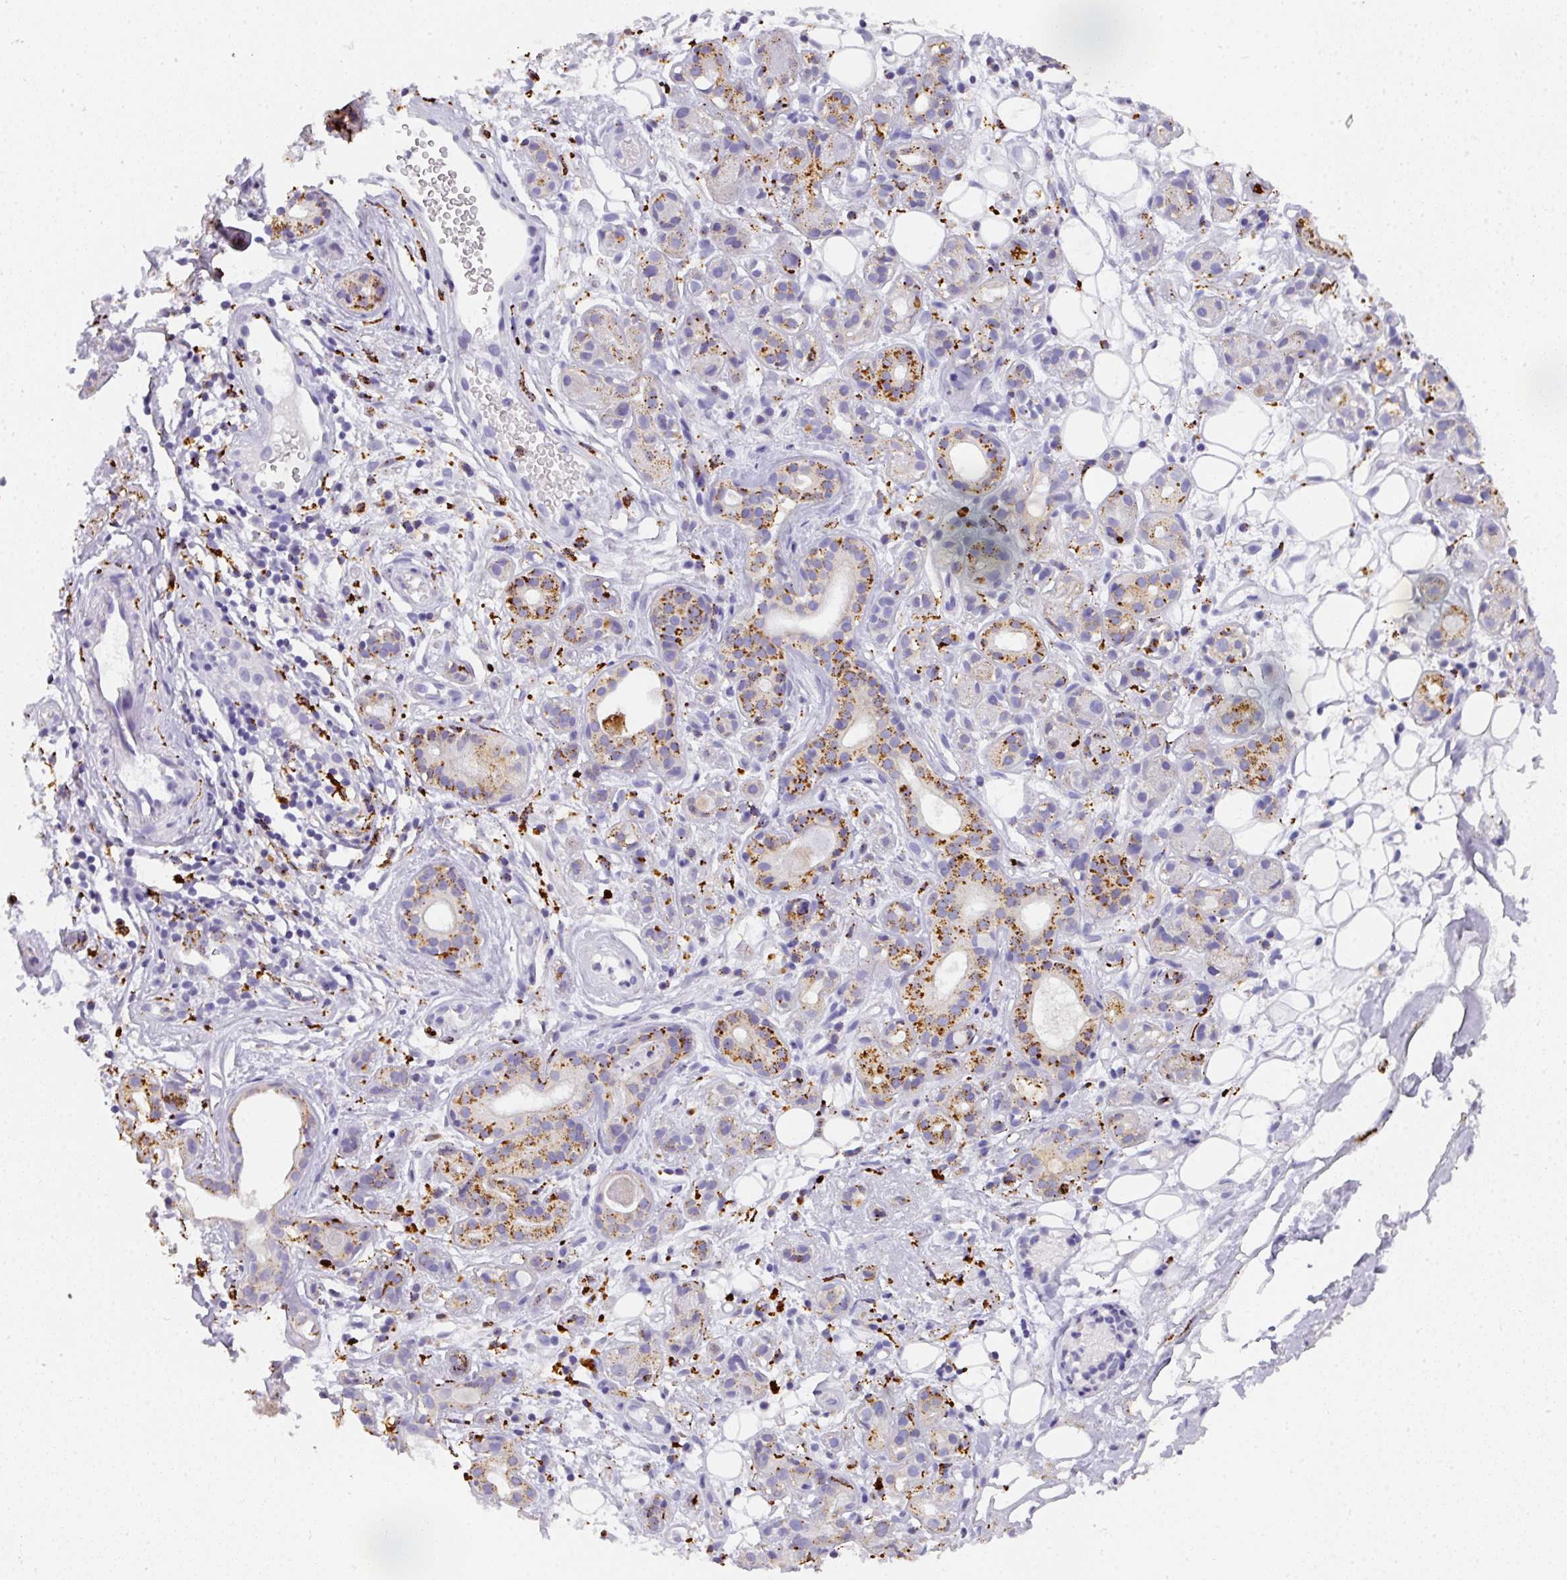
{"staining": {"intensity": "moderate", "quantity": "25%-75%", "location": "cytoplasmic/membranous"}, "tissue": "salivary gland", "cell_type": "Glandular cells", "image_type": "normal", "snomed": [{"axis": "morphology", "description": "Normal tissue, NOS"}, {"axis": "topography", "description": "Salivary gland"}], "caption": "Moderate cytoplasmic/membranous protein positivity is identified in approximately 25%-75% of glandular cells in salivary gland.", "gene": "MMACHC", "patient": {"sex": "male", "age": 54}}